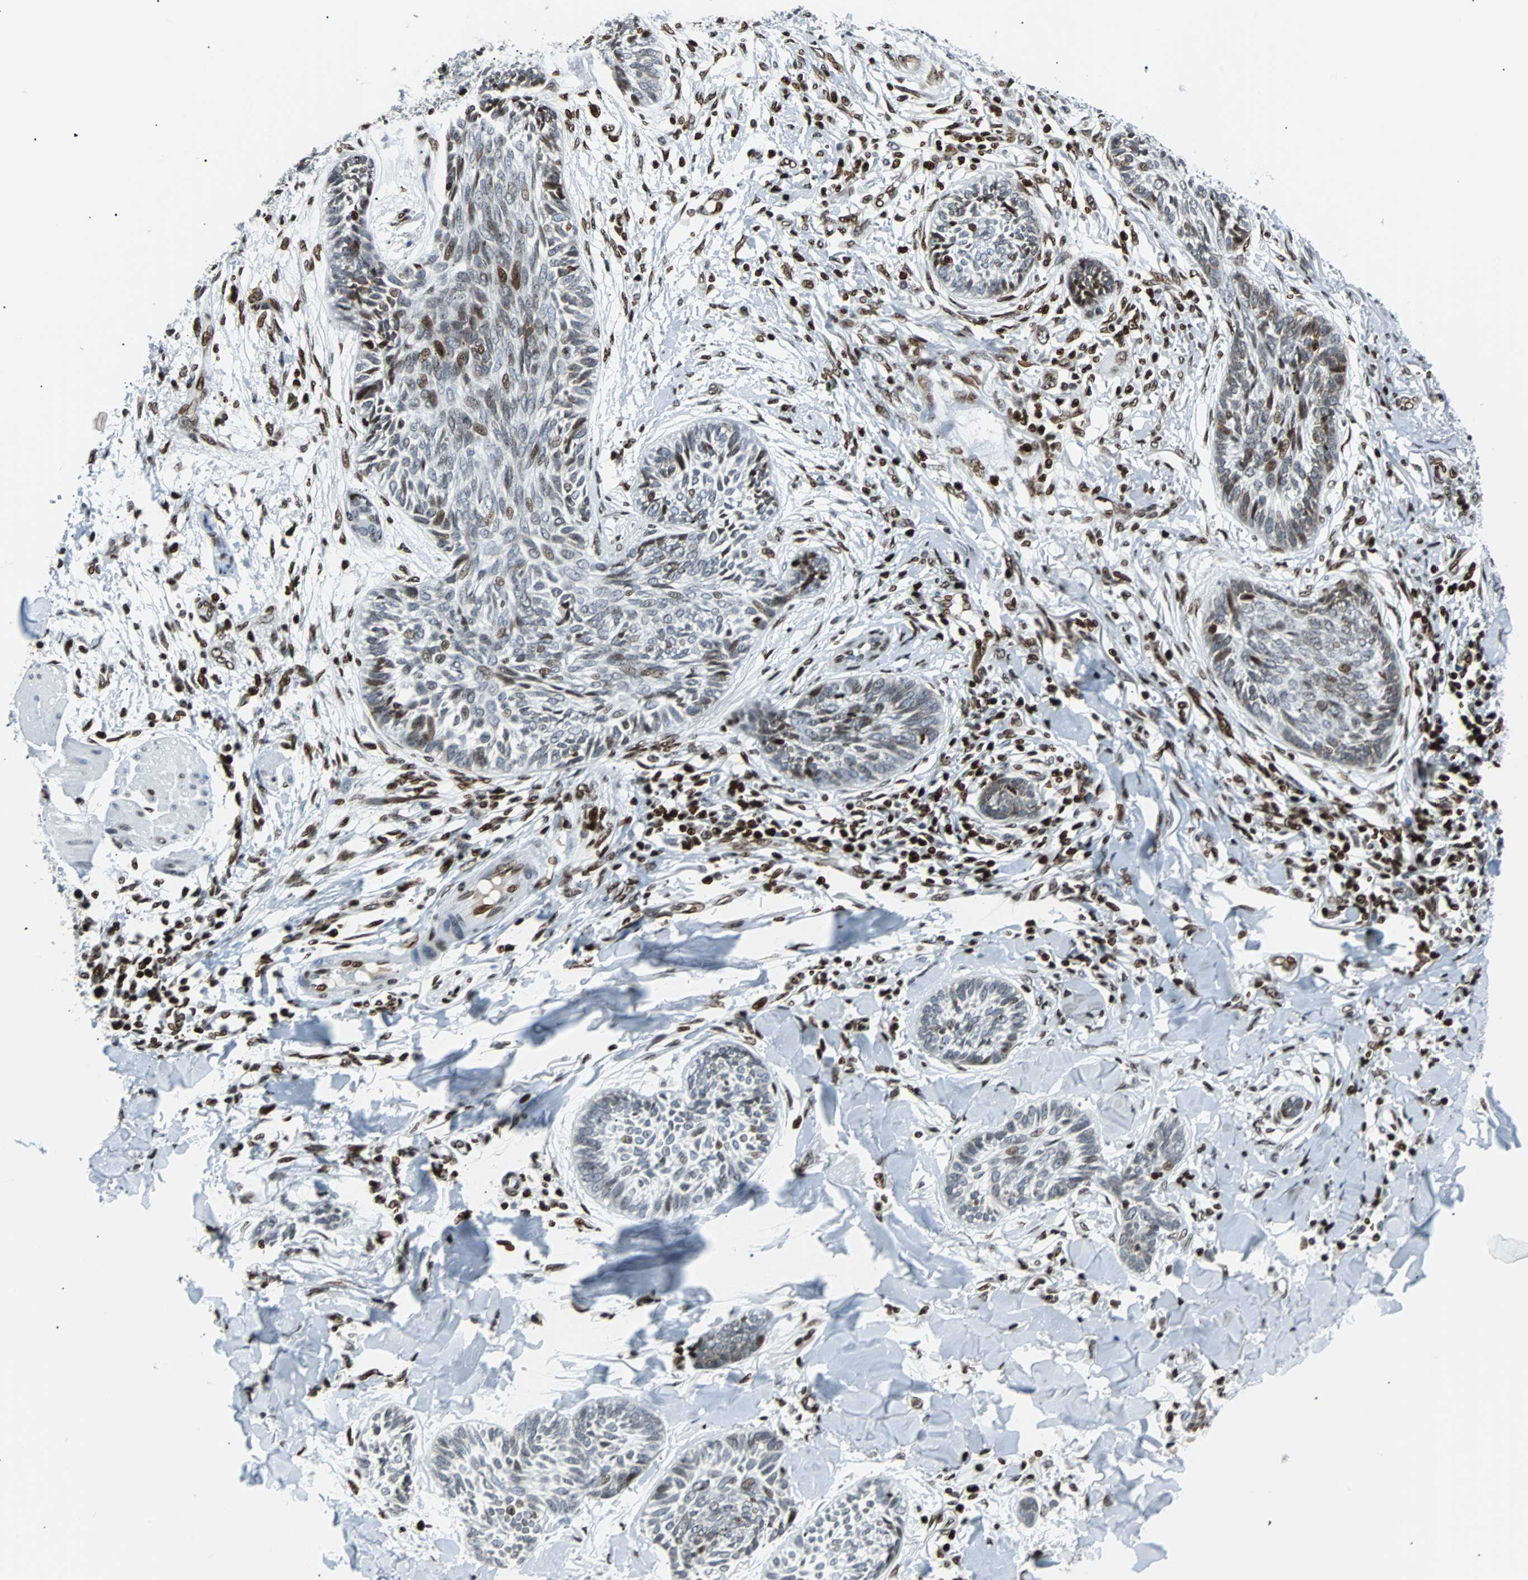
{"staining": {"intensity": "weak", "quantity": "25%-75%", "location": "cytoplasmic/membranous"}, "tissue": "skin cancer", "cell_type": "Tumor cells", "image_type": "cancer", "snomed": [{"axis": "morphology", "description": "Papilloma, NOS"}, {"axis": "morphology", "description": "Basal cell carcinoma"}, {"axis": "topography", "description": "Skin"}], "caption": "Skin cancer (papilloma) was stained to show a protein in brown. There is low levels of weak cytoplasmic/membranous positivity in approximately 25%-75% of tumor cells.", "gene": "ZNF131", "patient": {"sex": "male", "age": 87}}